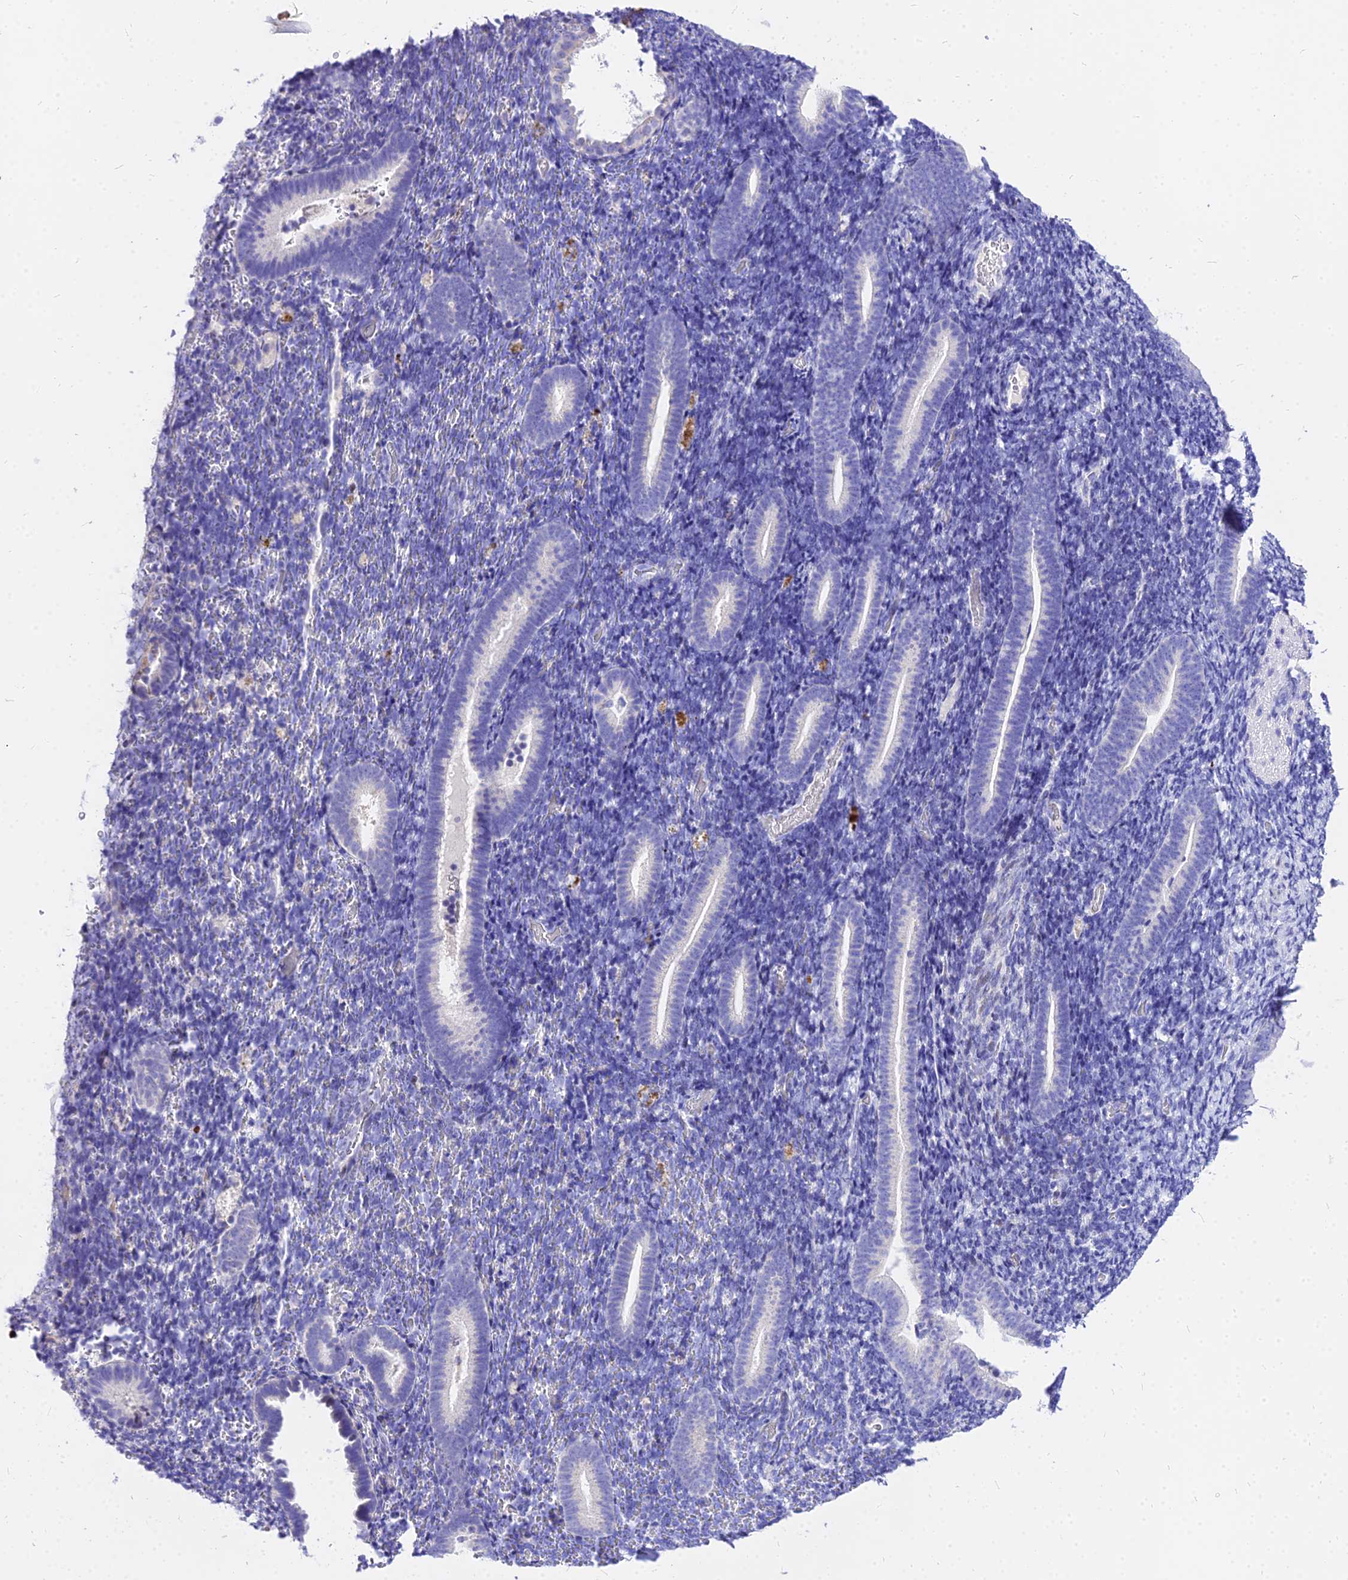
{"staining": {"intensity": "negative", "quantity": "none", "location": "none"}, "tissue": "endometrium", "cell_type": "Cells in endometrial stroma", "image_type": "normal", "snomed": [{"axis": "morphology", "description": "Normal tissue, NOS"}, {"axis": "topography", "description": "Endometrium"}], "caption": "High power microscopy micrograph of an immunohistochemistry (IHC) image of unremarkable endometrium, revealing no significant staining in cells in endometrial stroma.", "gene": "CARD18", "patient": {"sex": "female", "age": 51}}